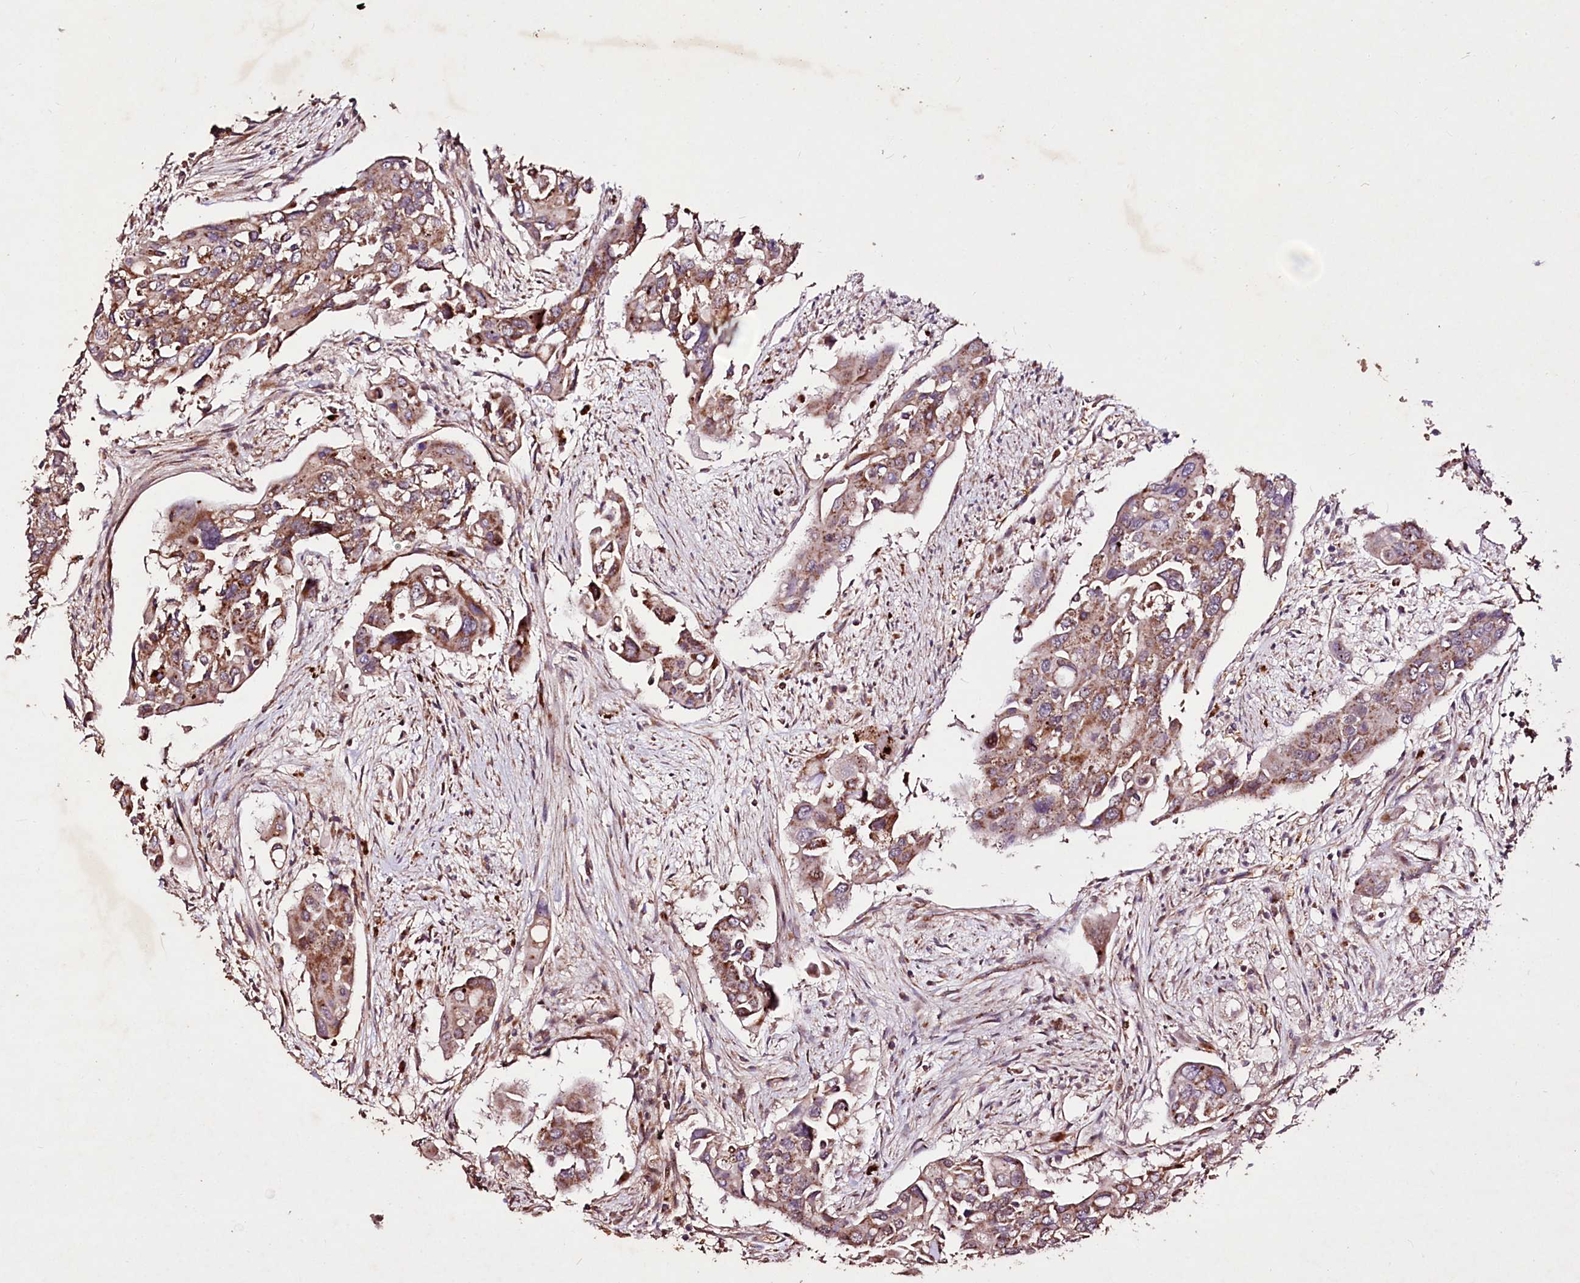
{"staining": {"intensity": "moderate", "quantity": ">75%", "location": "cytoplasmic/membranous"}, "tissue": "colorectal cancer", "cell_type": "Tumor cells", "image_type": "cancer", "snomed": [{"axis": "morphology", "description": "Adenocarcinoma, NOS"}, {"axis": "topography", "description": "Colon"}], "caption": "Colorectal adenocarcinoma stained with a brown dye shows moderate cytoplasmic/membranous positive staining in approximately >75% of tumor cells.", "gene": "CARD19", "patient": {"sex": "male", "age": 77}}